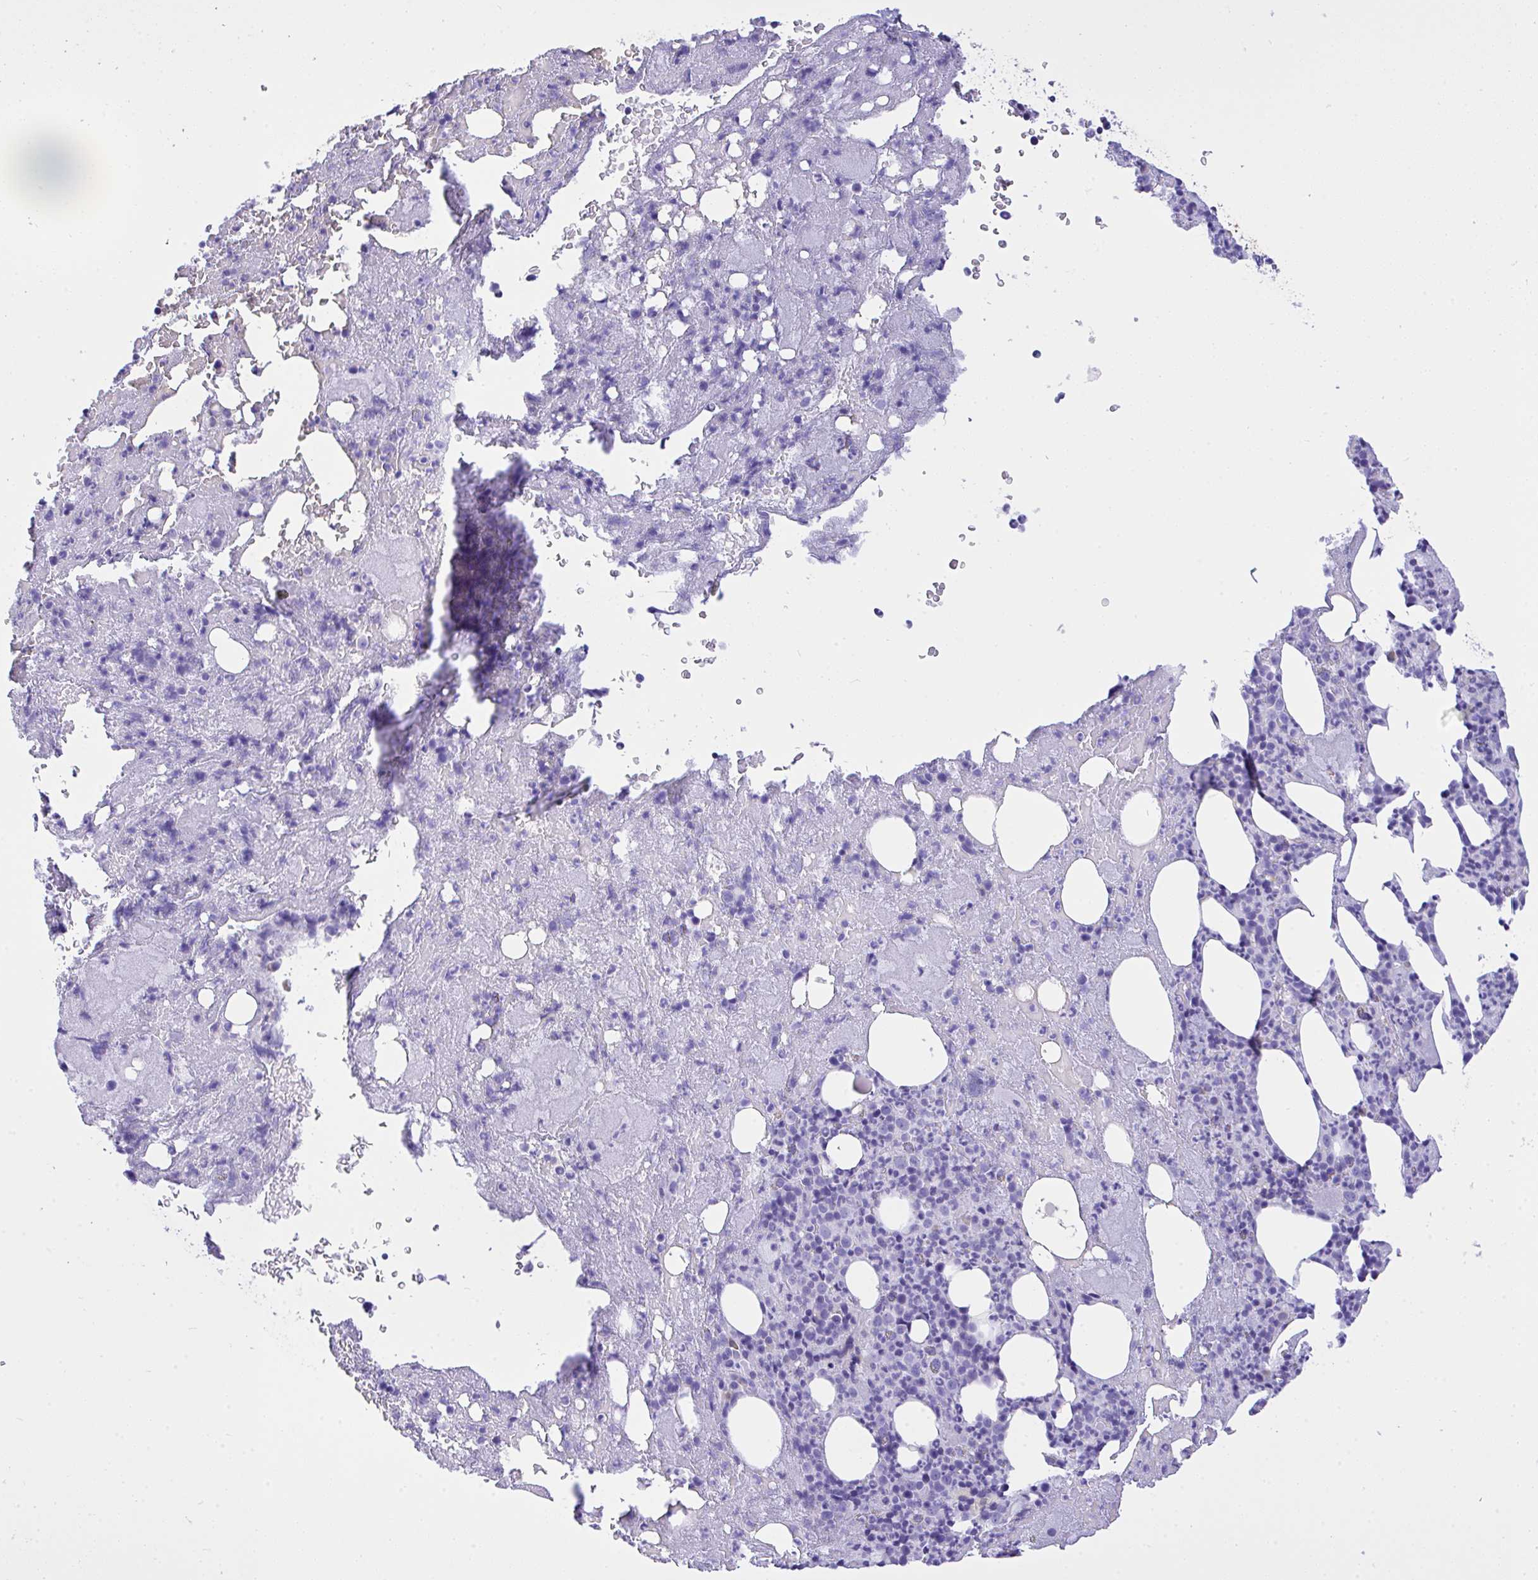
{"staining": {"intensity": "negative", "quantity": "none", "location": "none"}, "tissue": "bone marrow", "cell_type": "Hematopoietic cells", "image_type": "normal", "snomed": [{"axis": "morphology", "description": "Normal tissue, NOS"}, {"axis": "topography", "description": "Bone marrow"}], "caption": "DAB (3,3'-diaminobenzidine) immunohistochemical staining of unremarkable bone marrow shows no significant expression in hematopoietic cells.", "gene": "AKR1D1", "patient": {"sex": "female", "age": 59}}